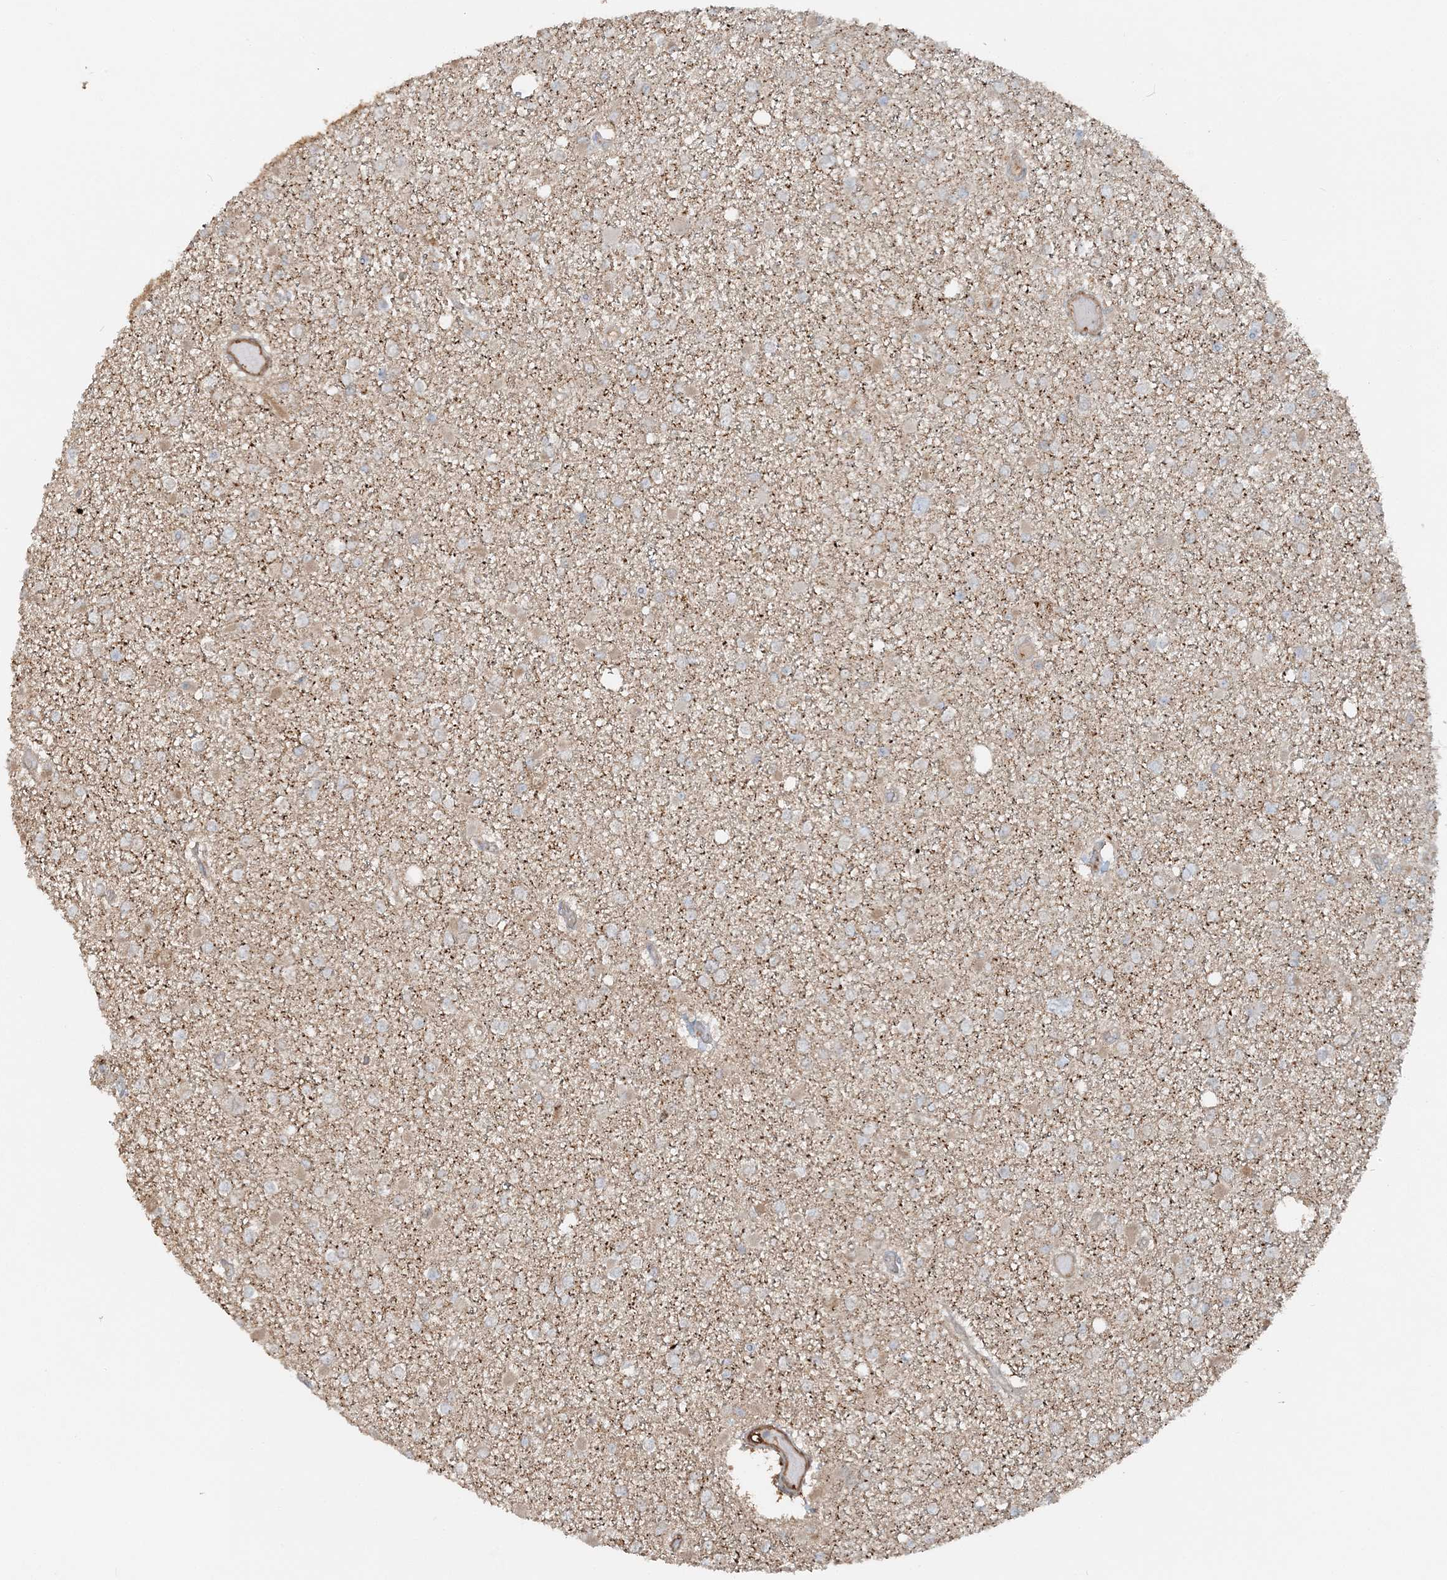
{"staining": {"intensity": "weak", "quantity": "25%-75%", "location": "cytoplasmic/membranous"}, "tissue": "glioma", "cell_type": "Tumor cells", "image_type": "cancer", "snomed": [{"axis": "morphology", "description": "Glioma, malignant, Low grade"}, {"axis": "topography", "description": "Brain"}], "caption": "There is low levels of weak cytoplasmic/membranous positivity in tumor cells of malignant low-grade glioma, as demonstrated by immunohistochemical staining (brown color).", "gene": "DSTN", "patient": {"sex": "female", "age": 22}}